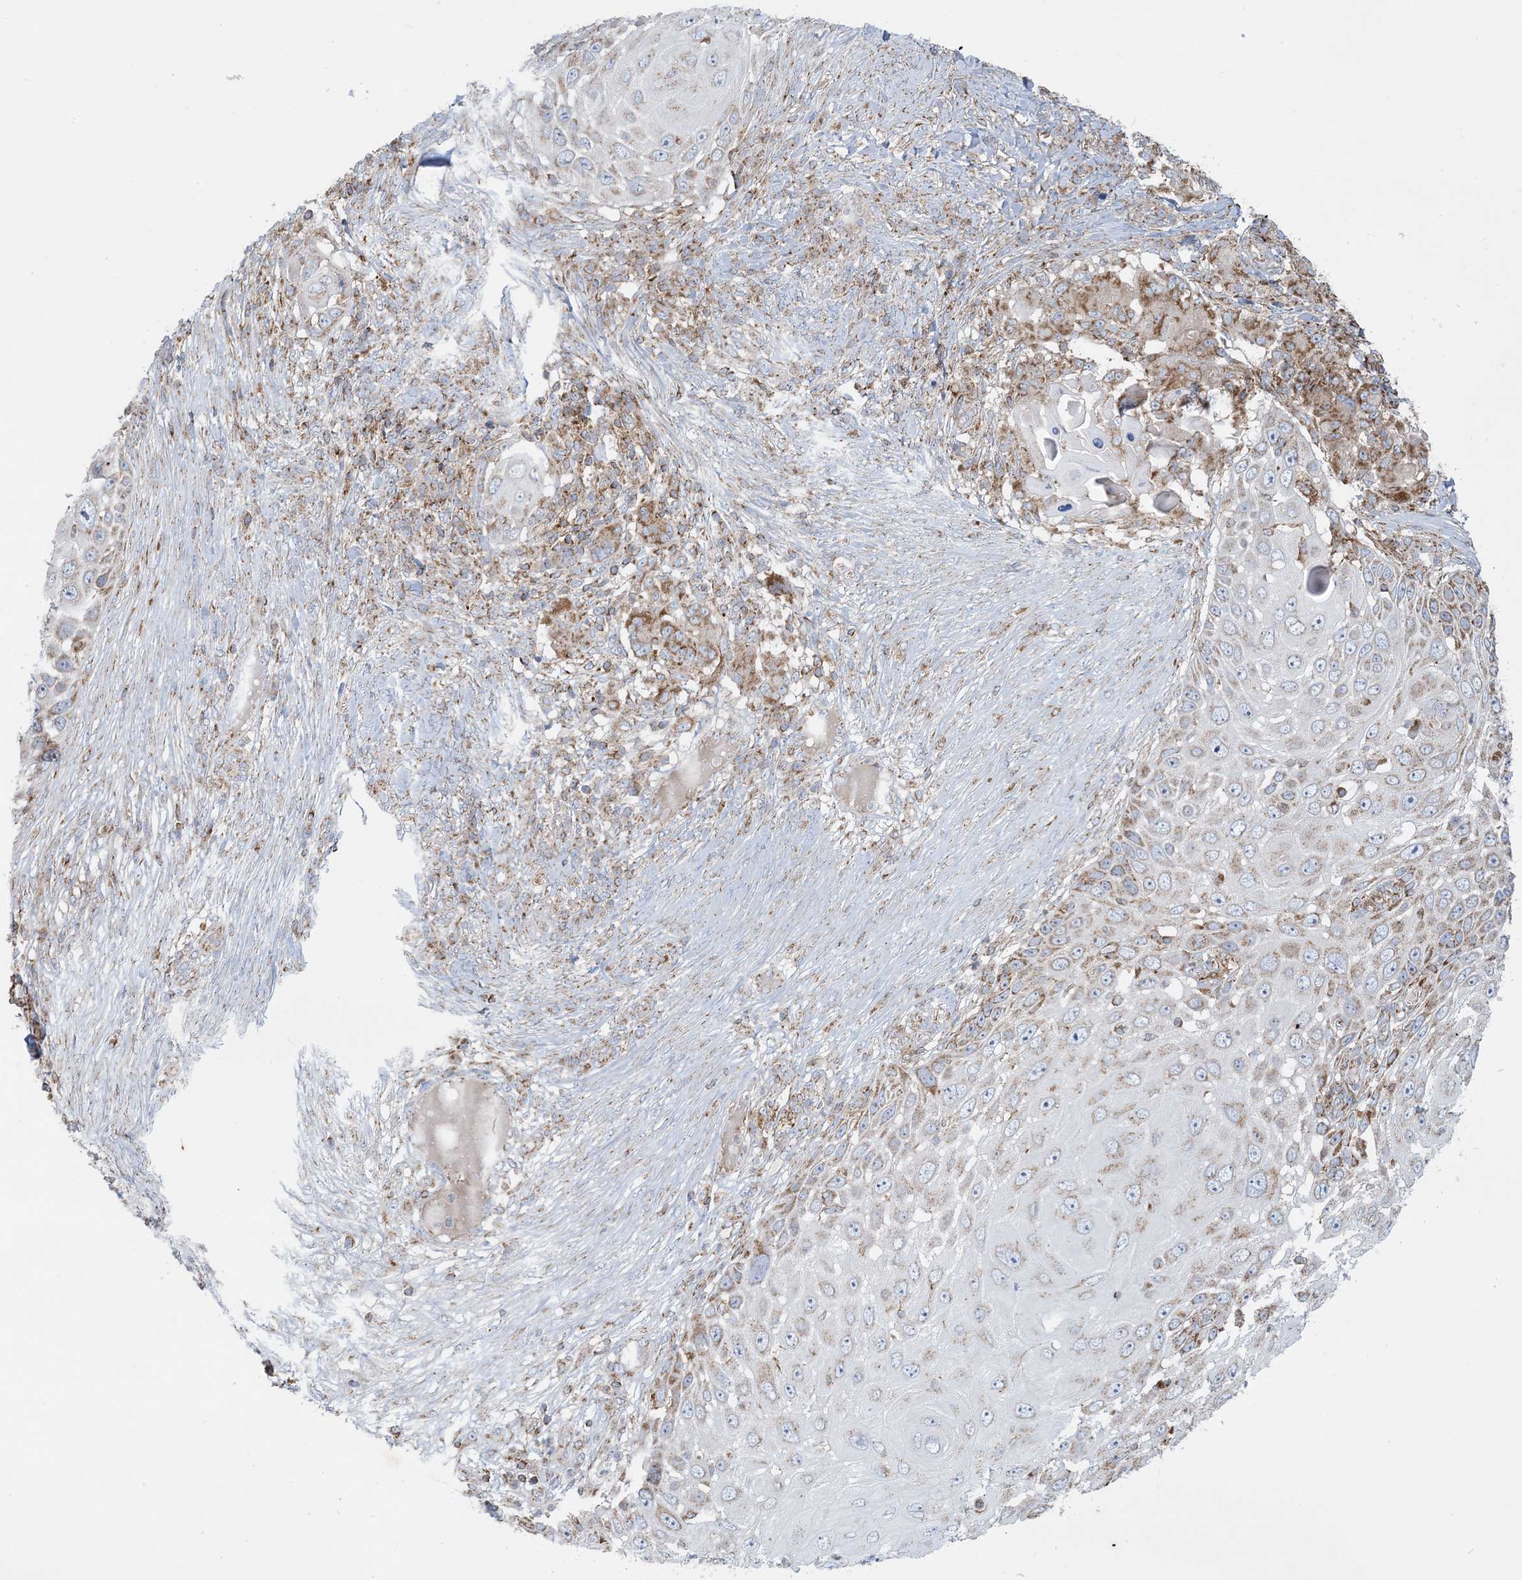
{"staining": {"intensity": "moderate", "quantity": "25%-75%", "location": "cytoplasmic/membranous"}, "tissue": "skin cancer", "cell_type": "Tumor cells", "image_type": "cancer", "snomed": [{"axis": "morphology", "description": "Squamous cell carcinoma, NOS"}, {"axis": "topography", "description": "Skin"}], "caption": "A brown stain shows moderate cytoplasmic/membranous staining of a protein in skin squamous cell carcinoma tumor cells.", "gene": "BEND4", "patient": {"sex": "female", "age": 44}}